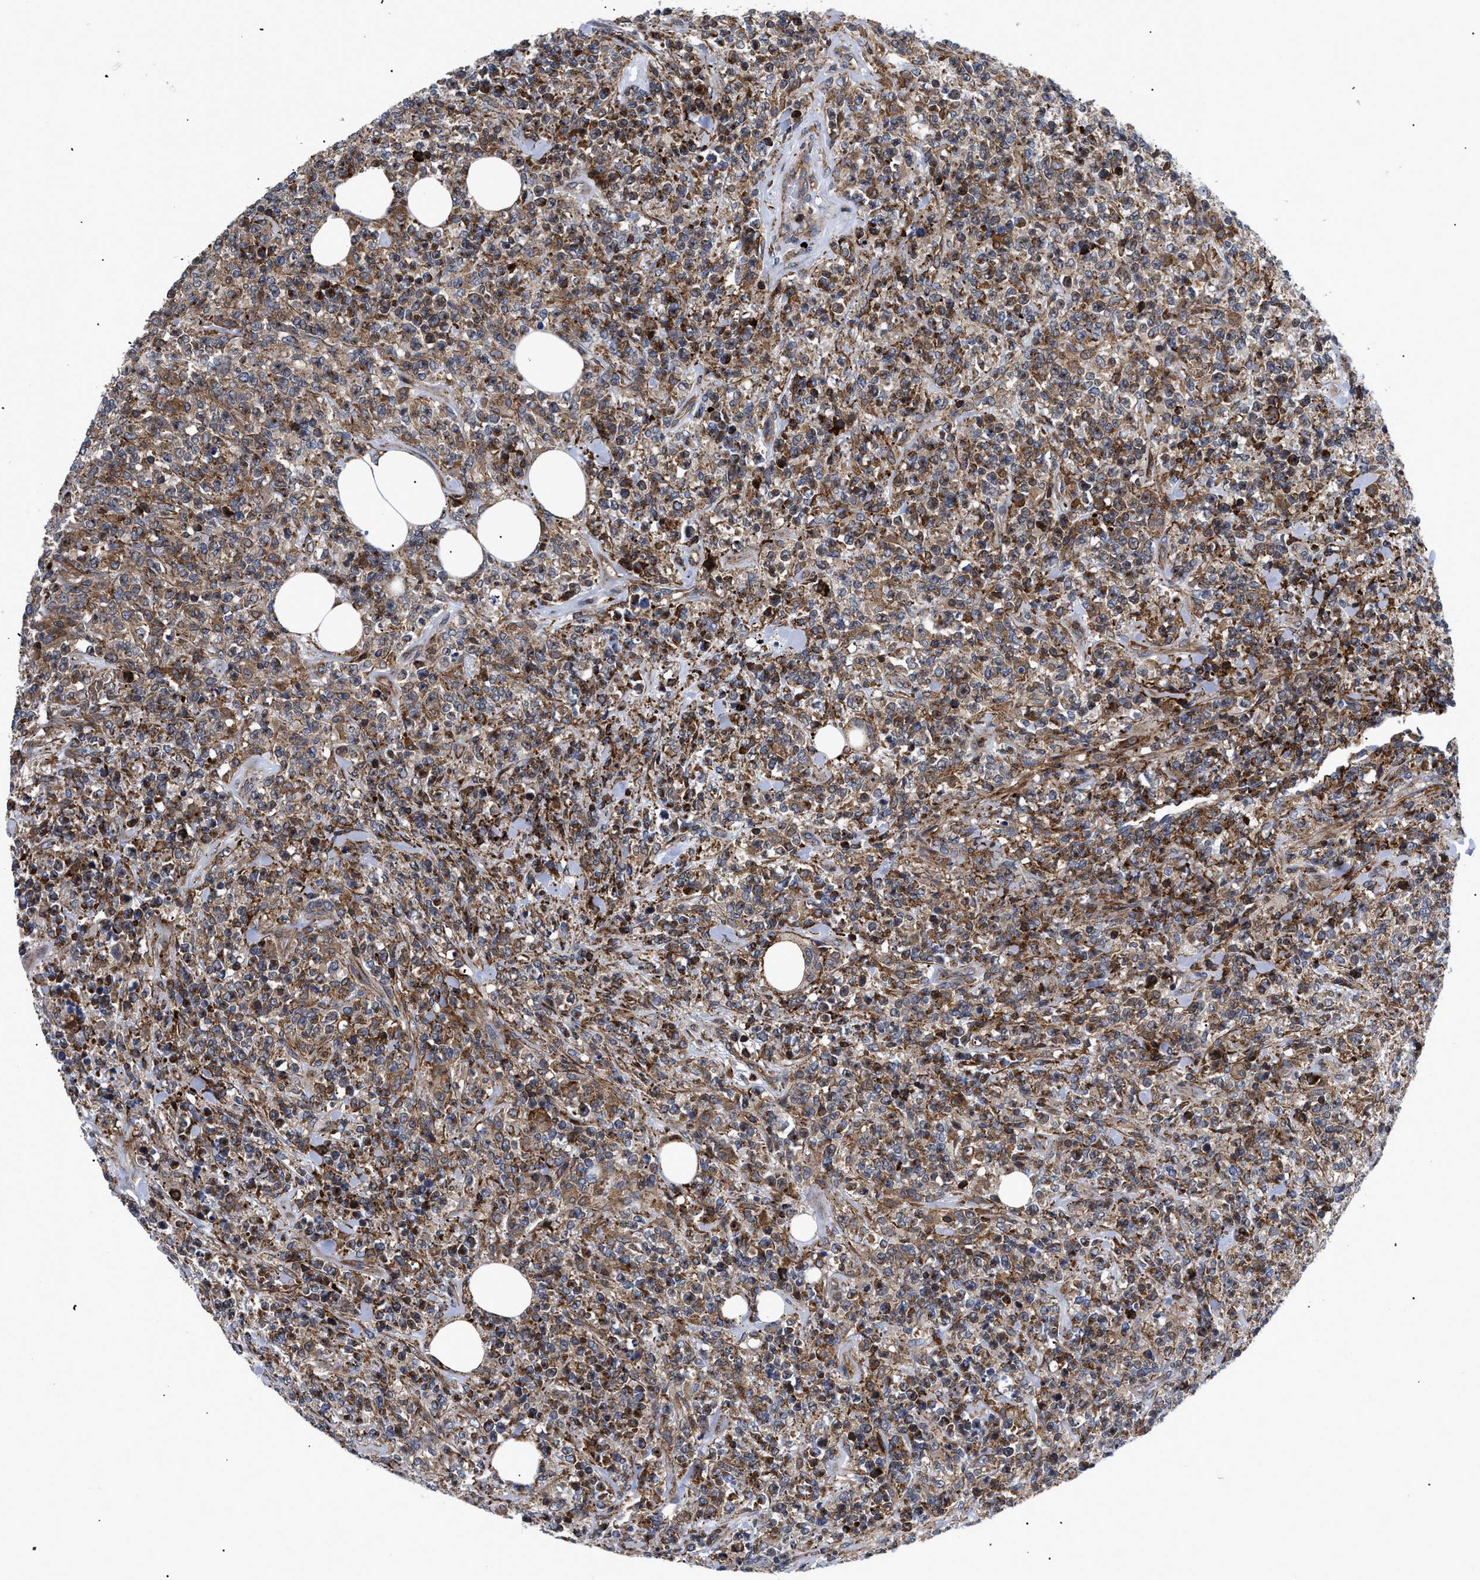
{"staining": {"intensity": "moderate", "quantity": "25%-75%", "location": "cytoplasmic/membranous"}, "tissue": "lymphoma", "cell_type": "Tumor cells", "image_type": "cancer", "snomed": [{"axis": "morphology", "description": "Malignant lymphoma, non-Hodgkin's type, High grade"}, {"axis": "topography", "description": "Soft tissue"}], "caption": "A histopathology image of human lymphoma stained for a protein reveals moderate cytoplasmic/membranous brown staining in tumor cells.", "gene": "SPAST", "patient": {"sex": "male", "age": 18}}